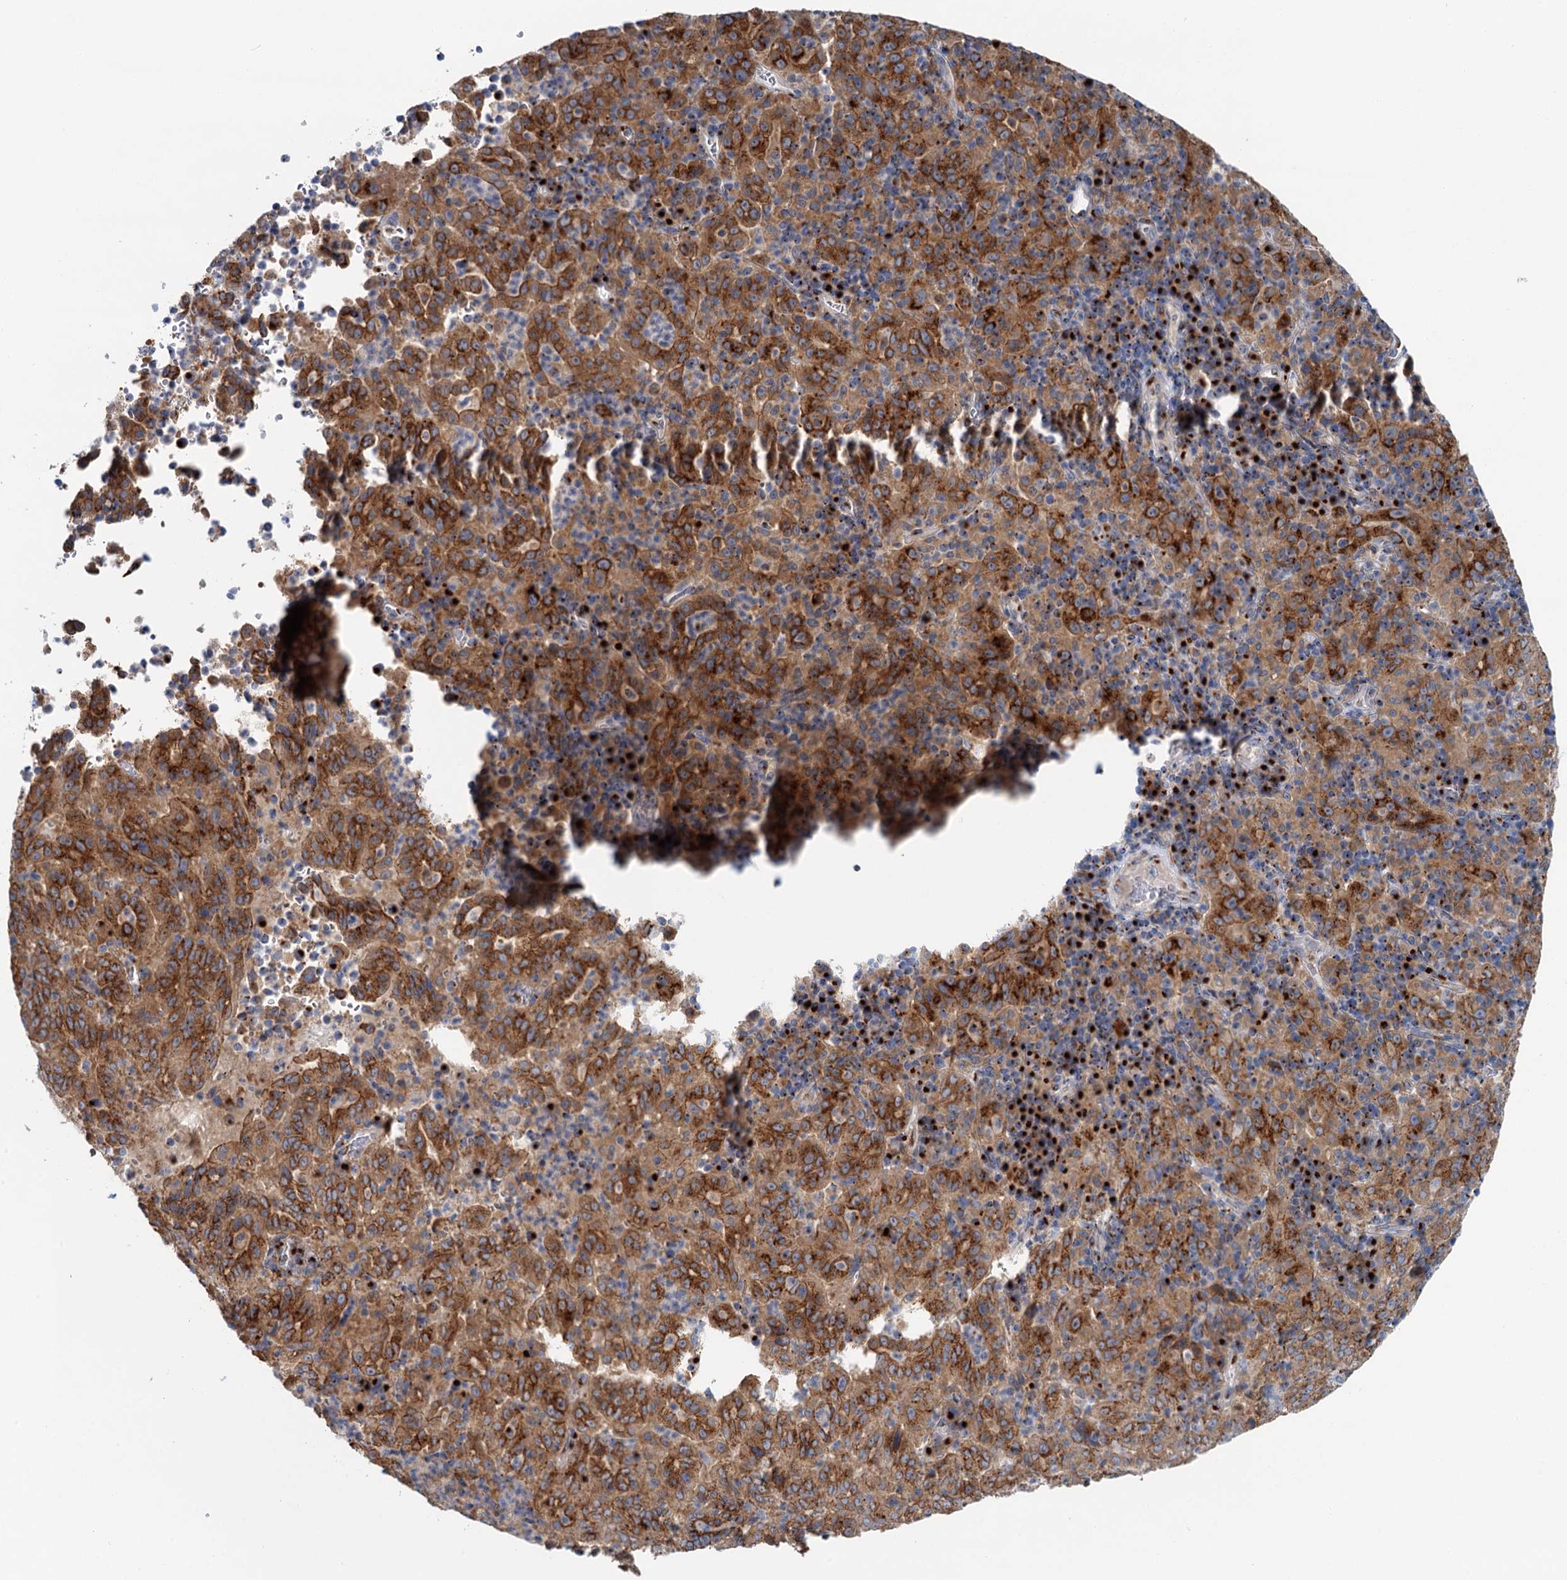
{"staining": {"intensity": "strong", "quantity": ">75%", "location": "cytoplasmic/membranous"}, "tissue": "pancreatic cancer", "cell_type": "Tumor cells", "image_type": "cancer", "snomed": [{"axis": "morphology", "description": "Adenocarcinoma, NOS"}, {"axis": "topography", "description": "Pancreas"}], "caption": "Pancreatic cancer (adenocarcinoma) stained for a protein (brown) displays strong cytoplasmic/membranous positive expression in about >75% of tumor cells.", "gene": "BET1L", "patient": {"sex": "male", "age": 63}}